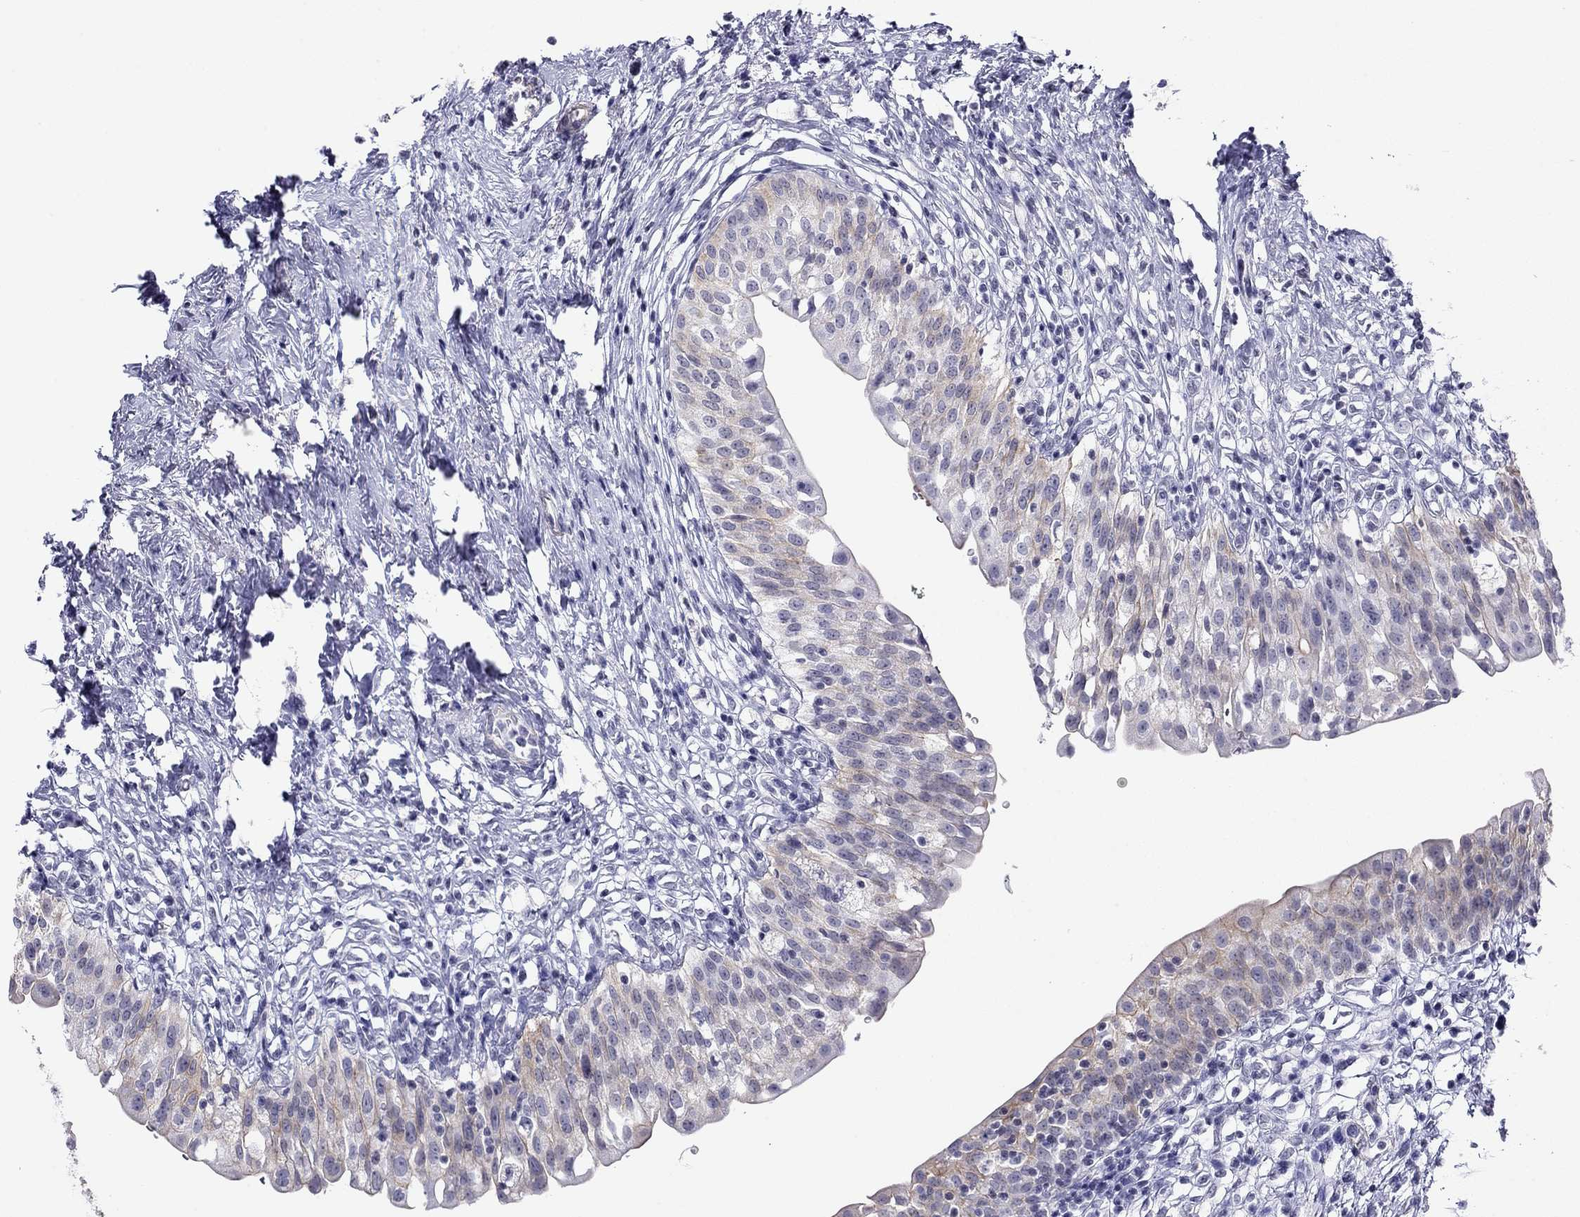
{"staining": {"intensity": "moderate", "quantity": "<25%", "location": "cytoplasmic/membranous"}, "tissue": "urinary bladder", "cell_type": "Urothelial cells", "image_type": "normal", "snomed": [{"axis": "morphology", "description": "Normal tissue, NOS"}, {"axis": "topography", "description": "Urinary bladder"}], "caption": "Protein positivity by immunohistochemistry exhibits moderate cytoplasmic/membranous expression in approximately <25% of urothelial cells in normal urinary bladder.", "gene": "MYMX", "patient": {"sex": "male", "age": 76}}